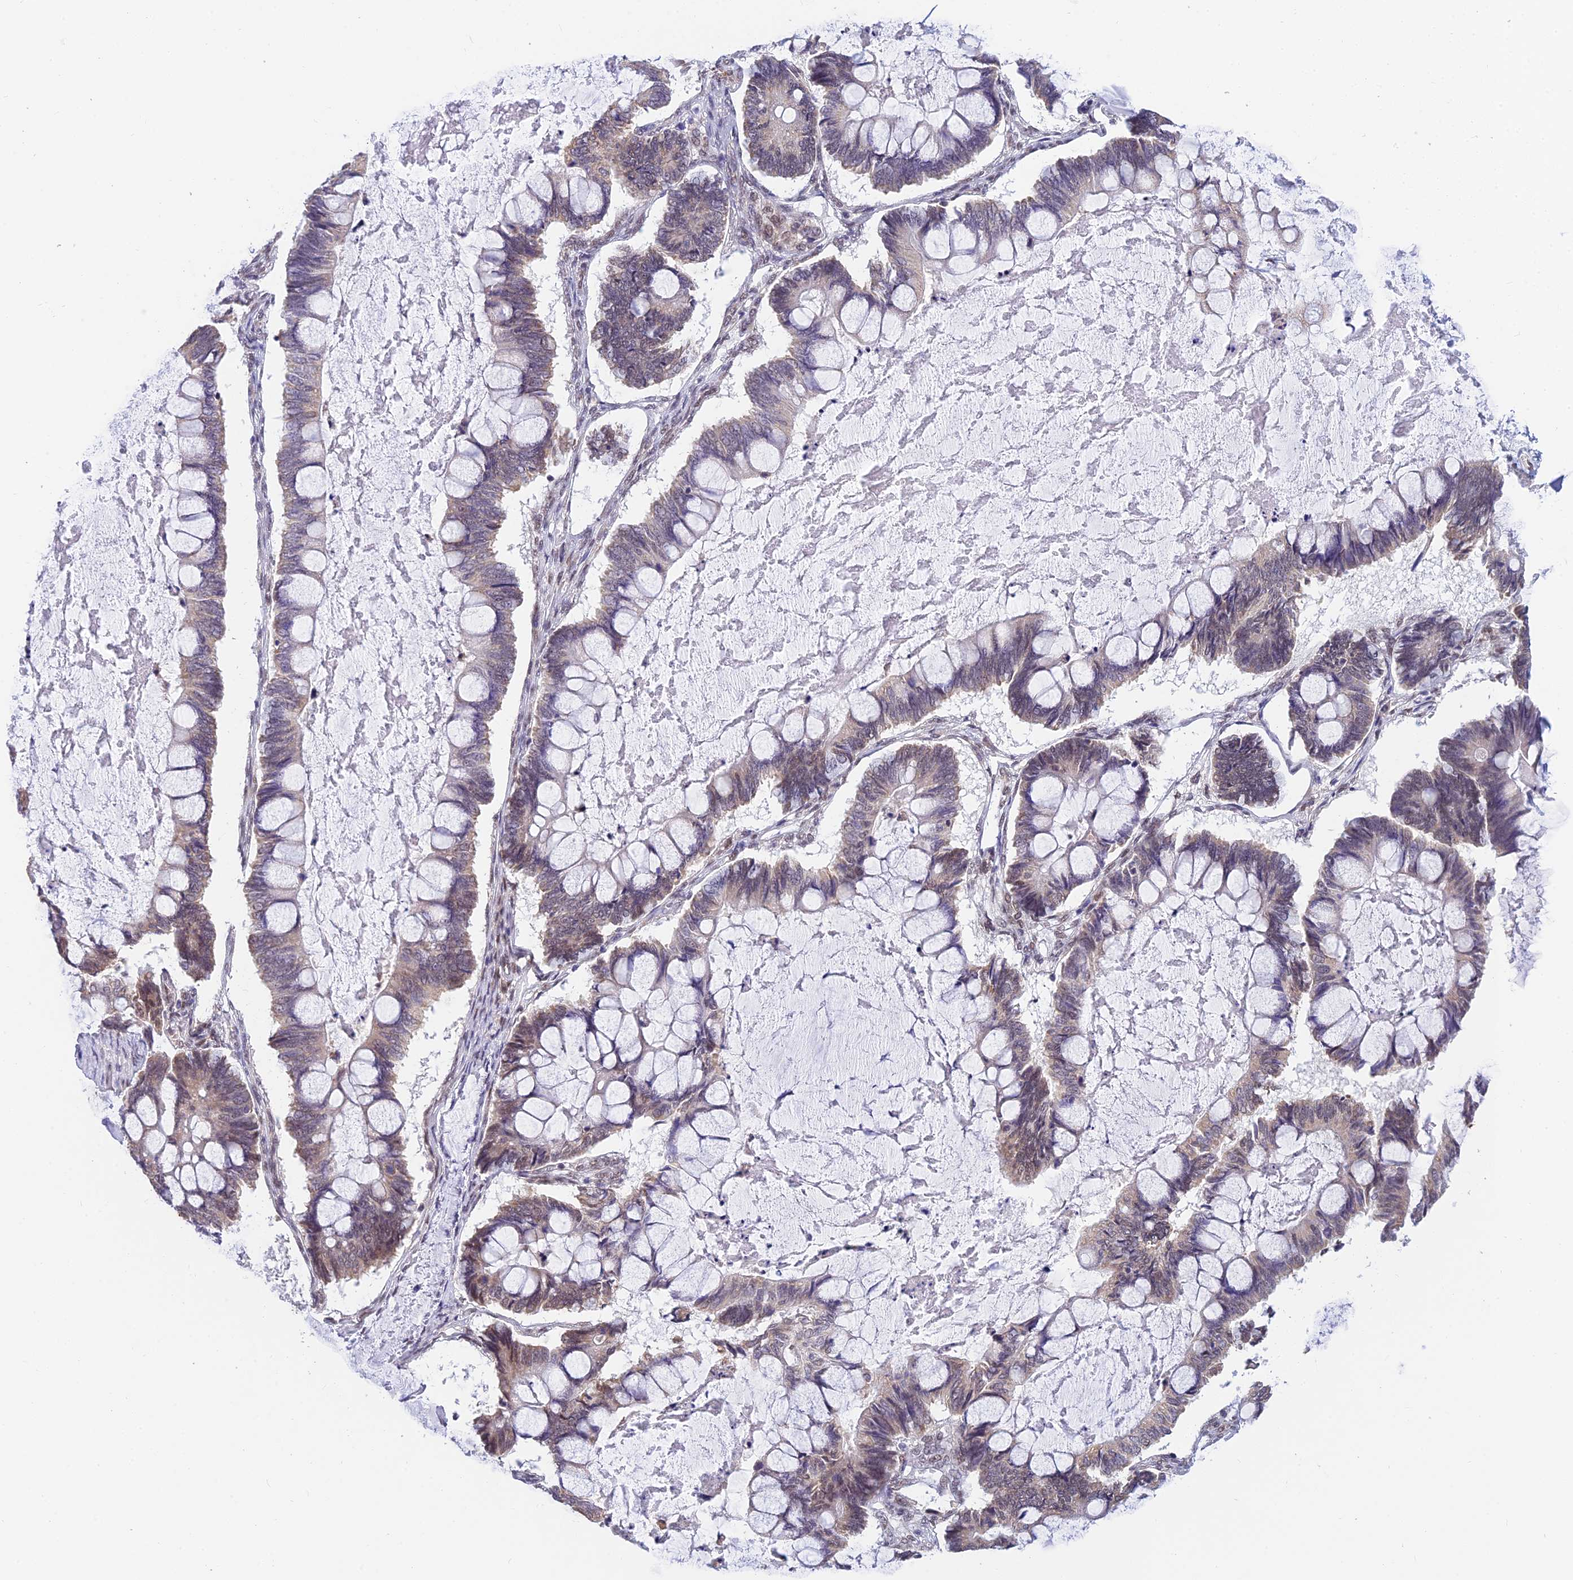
{"staining": {"intensity": "moderate", "quantity": "25%-75%", "location": "nuclear"}, "tissue": "ovarian cancer", "cell_type": "Tumor cells", "image_type": "cancer", "snomed": [{"axis": "morphology", "description": "Cystadenocarcinoma, mucinous, NOS"}, {"axis": "topography", "description": "Ovary"}], "caption": "Tumor cells exhibit medium levels of moderate nuclear staining in about 25%-75% of cells in ovarian cancer.", "gene": "C2orf49", "patient": {"sex": "female", "age": 61}}